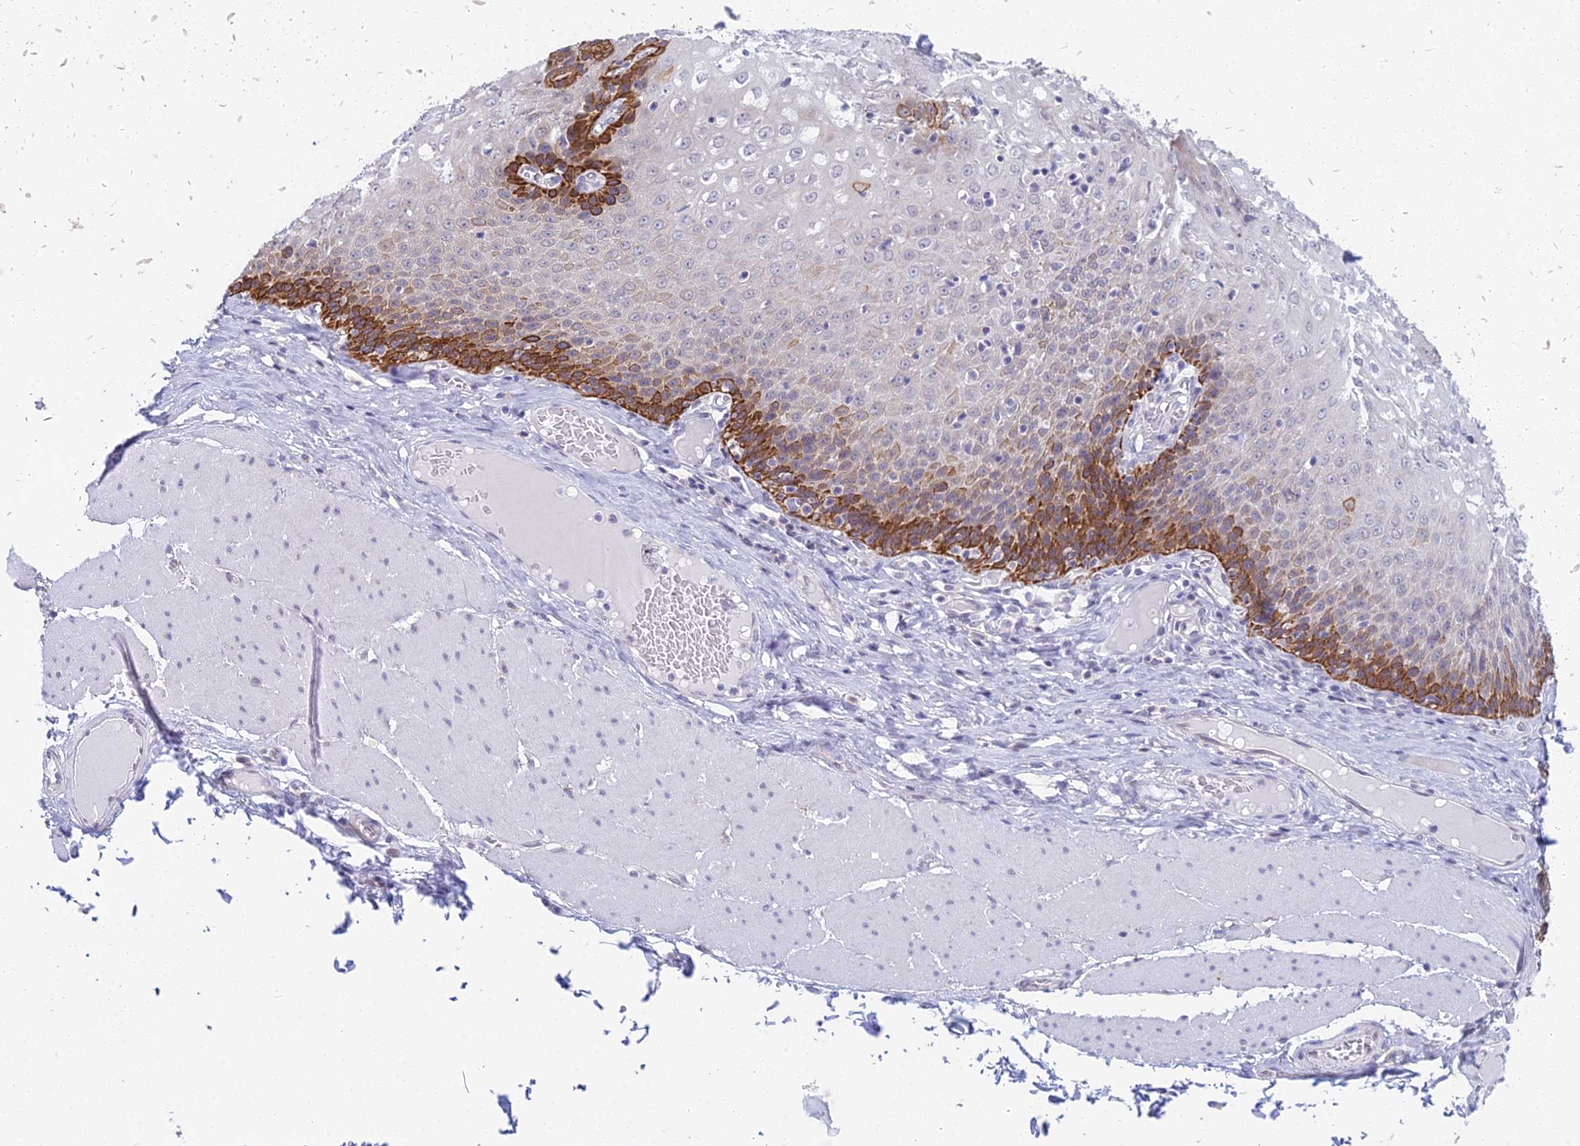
{"staining": {"intensity": "strong", "quantity": "<25%", "location": "cytoplasmic/membranous"}, "tissue": "esophagus", "cell_type": "Squamous epithelial cells", "image_type": "normal", "snomed": [{"axis": "morphology", "description": "Normal tissue, NOS"}, {"axis": "topography", "description": "Esophagus"}], "caption": "A high-resolution histopathology image shows immunohistochemistry (IHC) staining of normal esophagus, which exhibits strong cytoplasmic/membranous expression in about <25% of squamous epithelial cells. The staining was performed using DAB (3,3'-diaminobenzidine) to visualize the protein expression in brown, while the nuclei were stained in blue with hematoxylin (Magnification: 20x).", "gene": "EEF2KMT", "patient": {"sex": "male", "age": 60}}